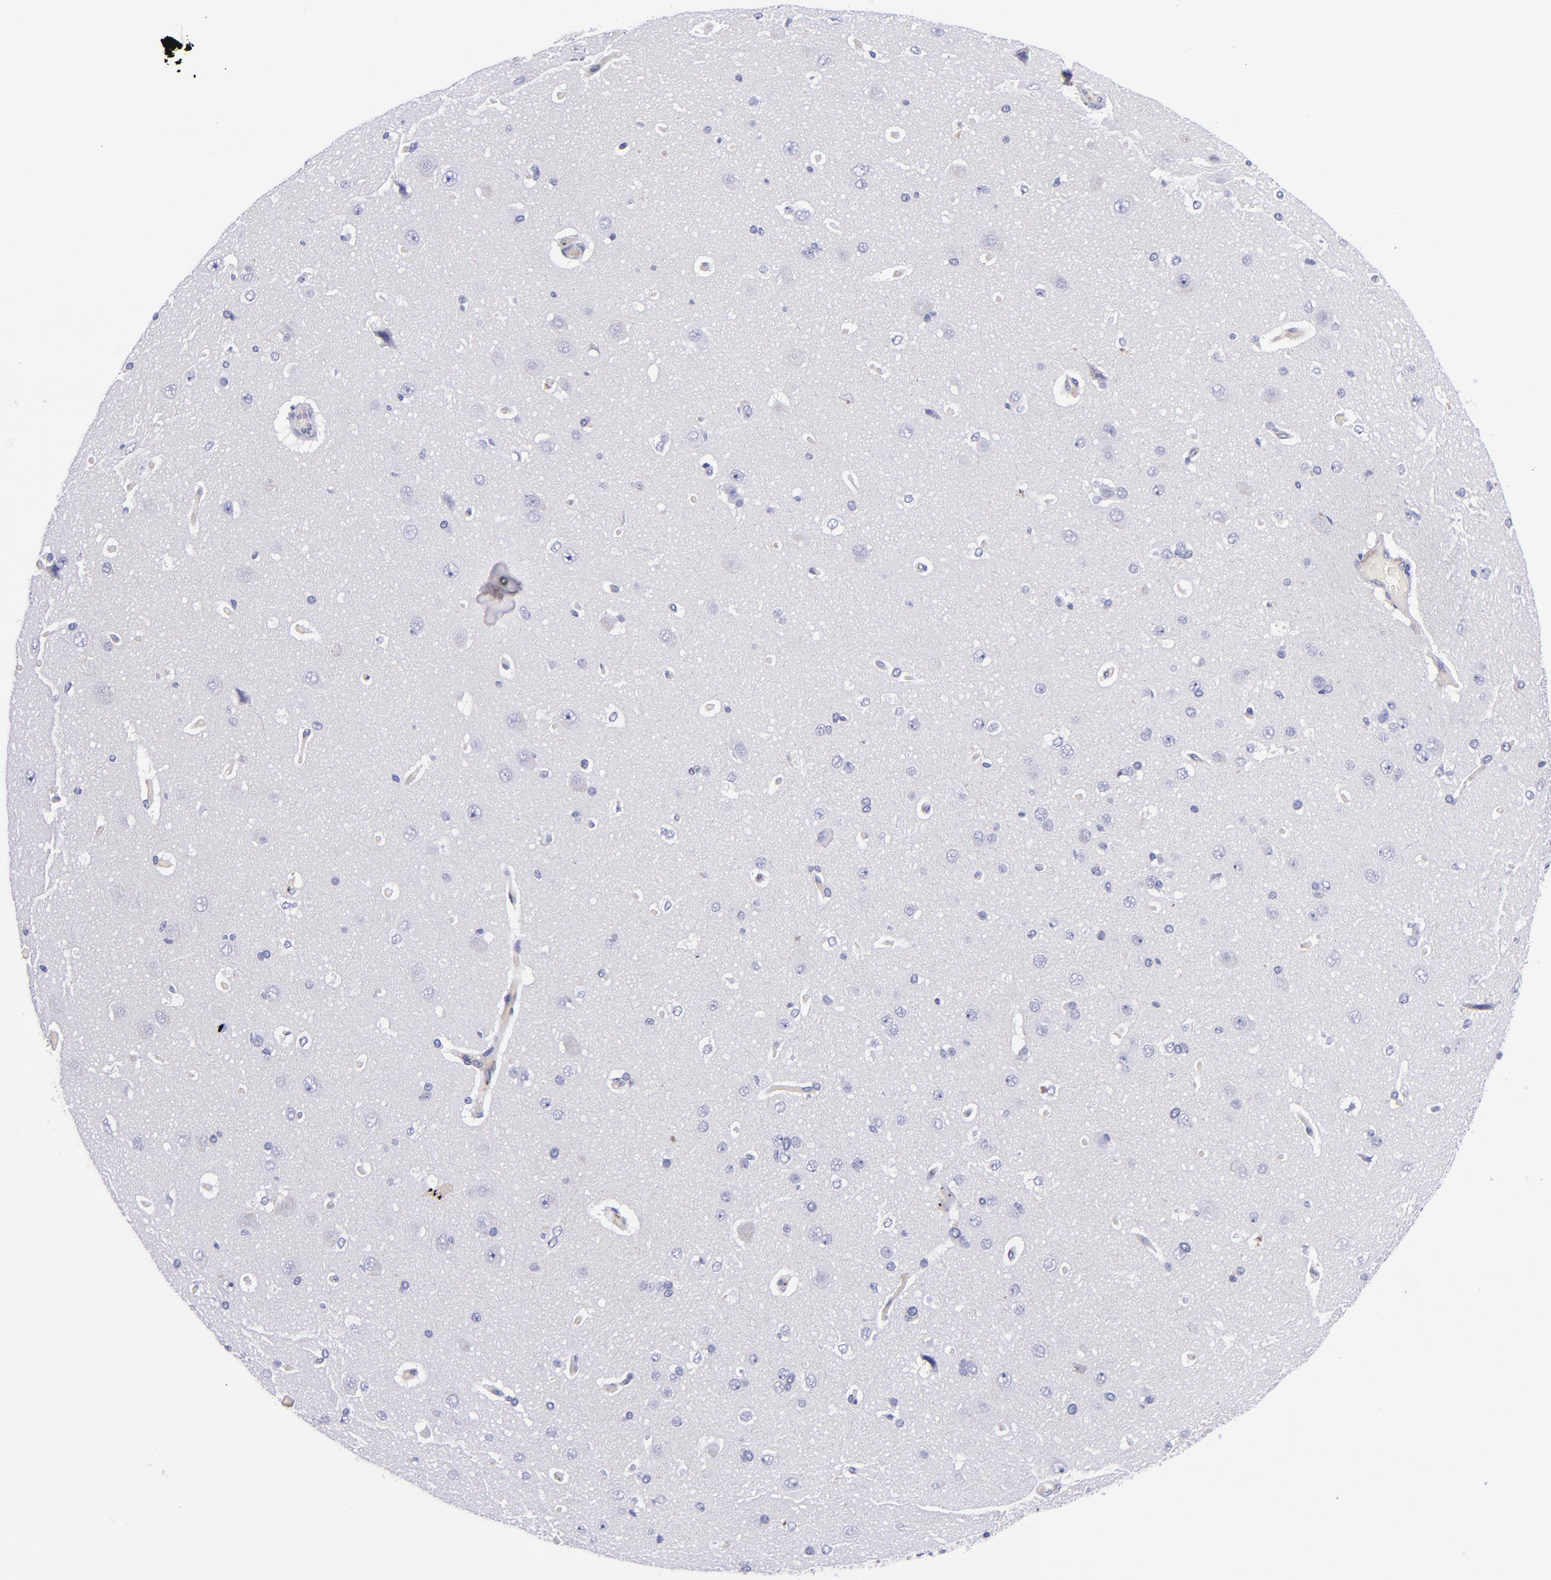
{"staining": {"intensity": "negative", "quantity": "none", "location": "none"}, "tissue": "cerebral cortex", "cell_type": "Endothelial cells", "image_type": "normal", "snomed": [{"axis": "morphology", "description": "Normal tissue, NOS"}, {"axis": "topography", "description": "Cerebral cortex"}], "caption": "A photomicrograph of human cerebral cortex is negative for staining in endothelial cells. (Brightfield microscopy of DAB immunohistochemistry at high magnification).", "gene": "NOS3", "patient": {"sex": "female", "age": 45}}